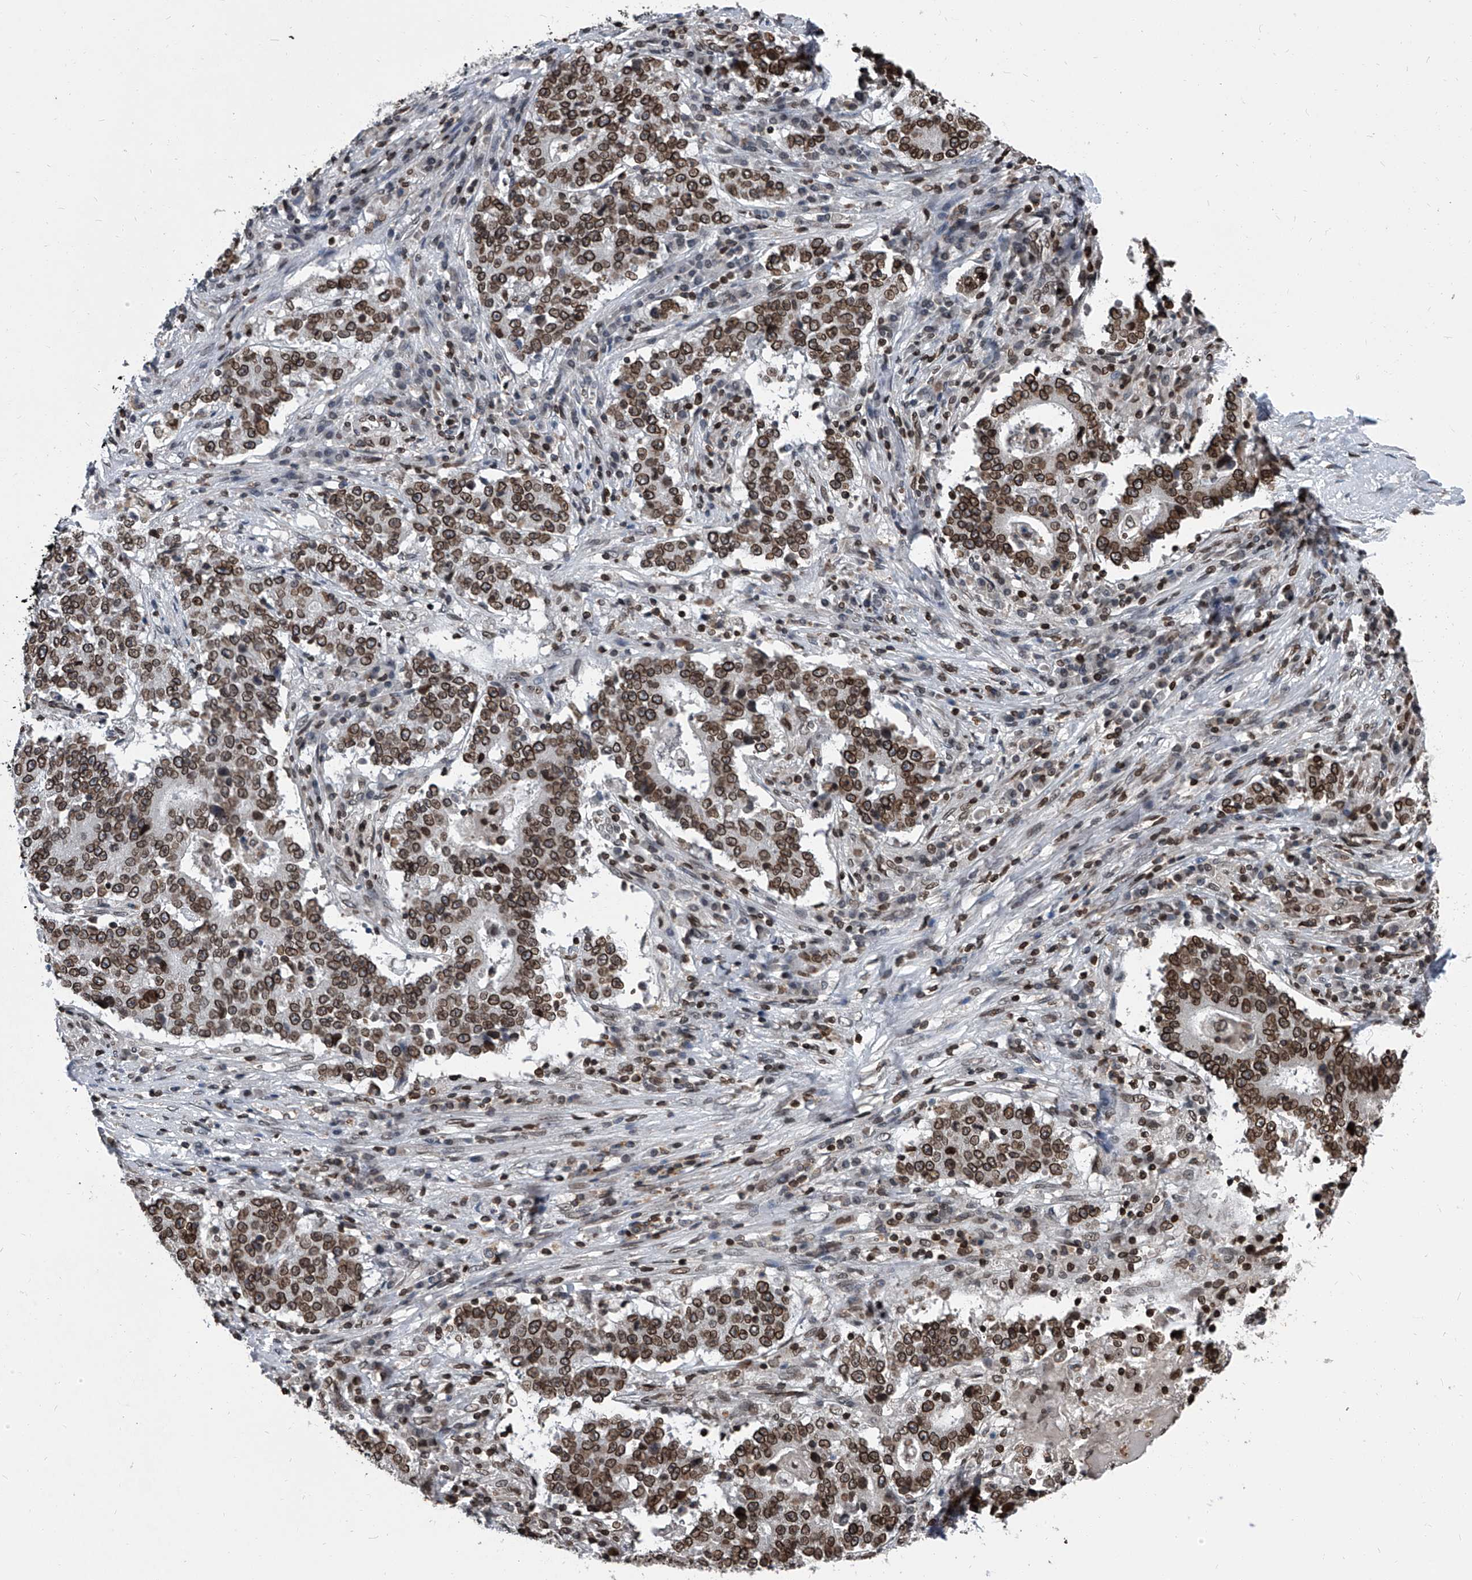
{"staining": {"intensity": "moderate", "quantity": ">75%", "location": "cytoplasmic/membranous,nuclear"}, "tissue": "stomach cancer", "cell_type": "Tumor cells", "image_type": "cancer", "snomed": [{"axis": "morphology", "description": "Adenocarcinoma, NOS"}, {"axis": "topography", "description": "Stomach"}], "caption": "The immunohistochemical stain highlights moderate cytoplasmic/membranous and nuclear staining in tumor cells of stomach cancer (adenocarcinoma) tissue.", "gene": "PHF20", "patient": {"sex": "male", "age": 59}}